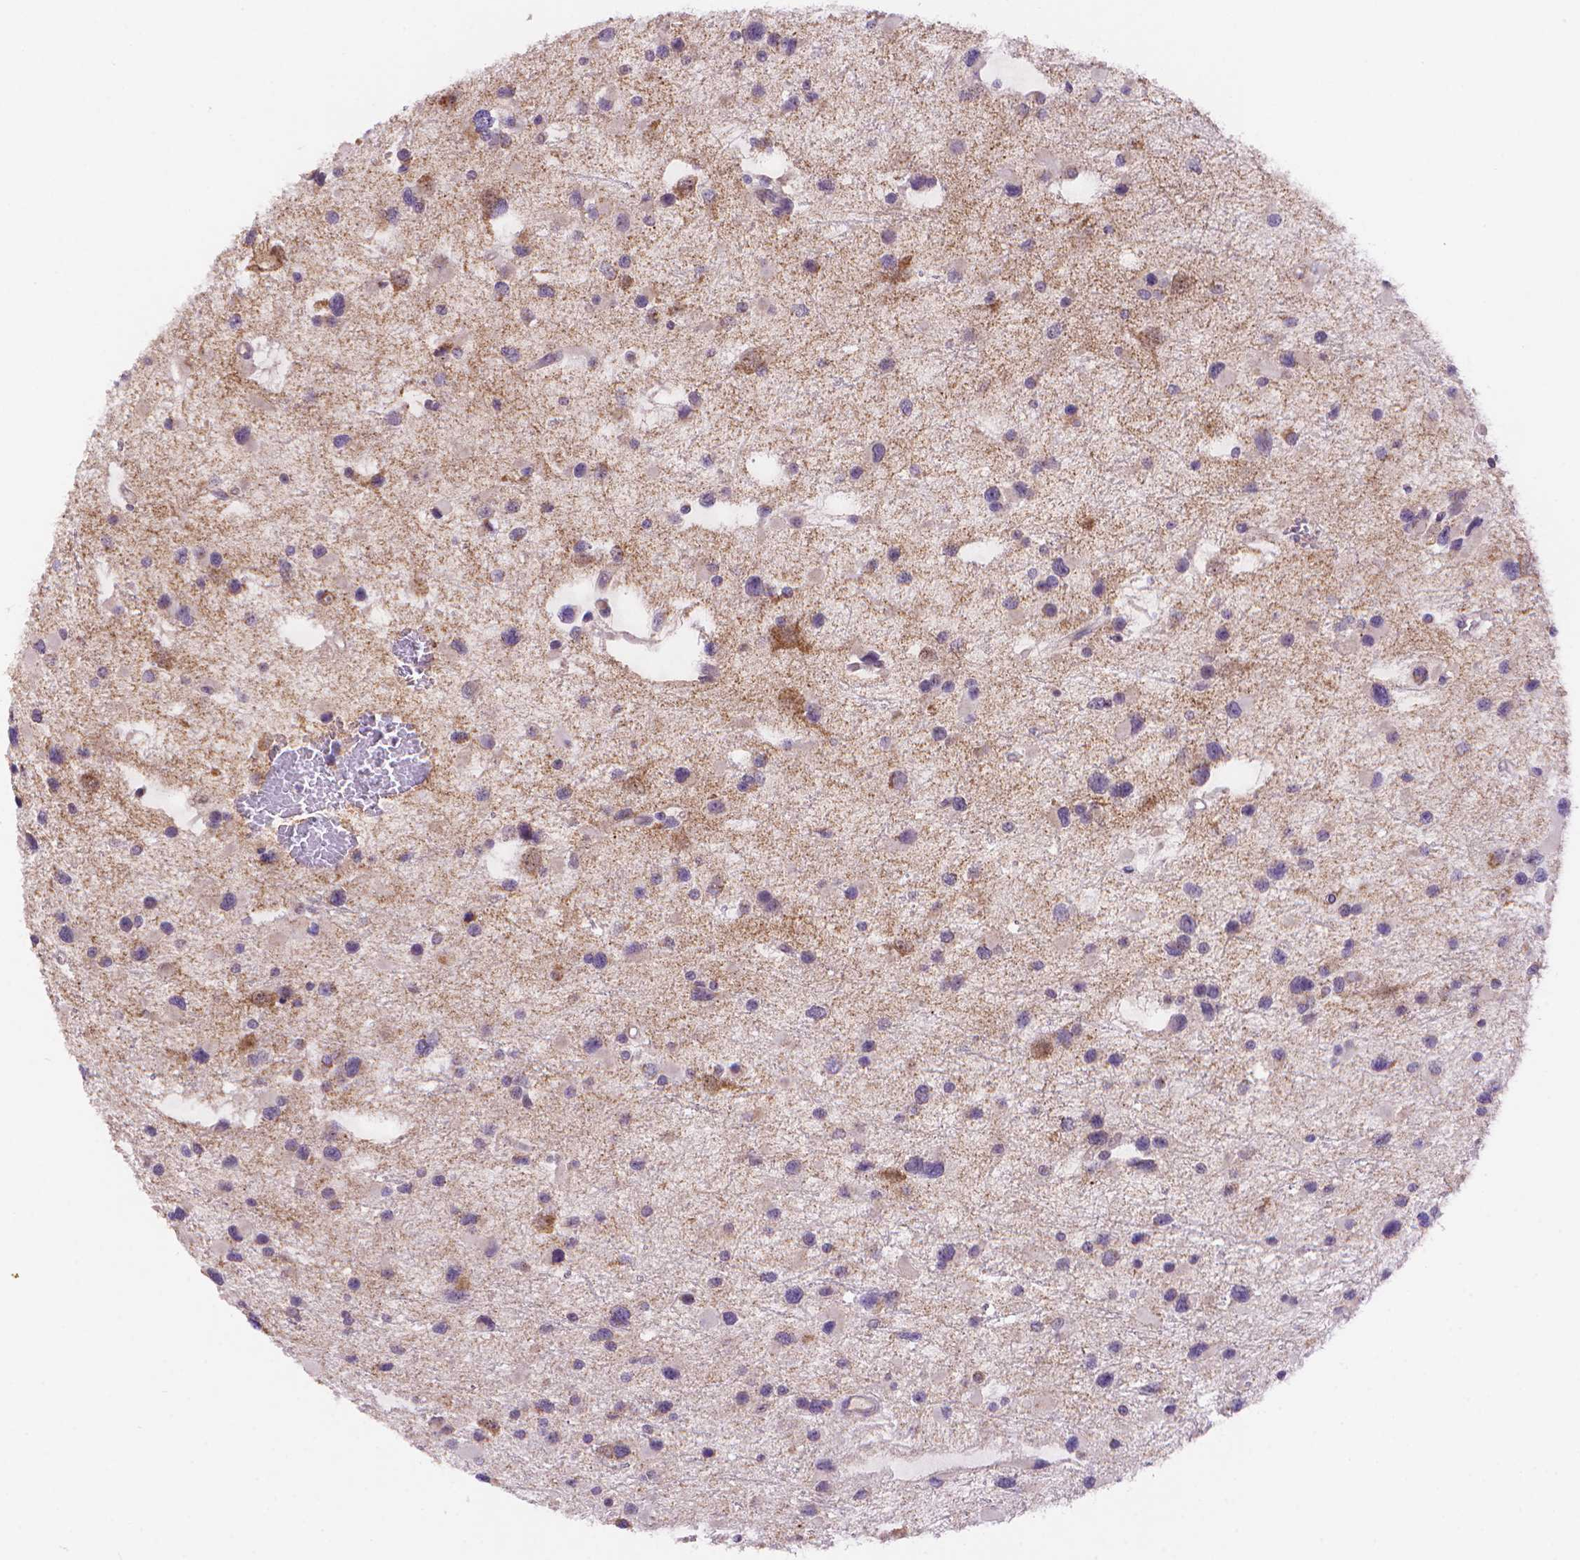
{"staining": {"intensity": "moderate", "quantity": "<25%", "location": "cytoplasmic/membranous"}, "tissue": "glioma", "cell_type": "Tumor cells", "image_type": "cancer", "snomed": [{"axis": "morphology", "description": "Glioma, malignant, Low grade"}, {"axis": "topography", "description": "Brain"}], "caption": "Immunohistochemical staining of human glioma demonstrates low levels of moderate cytoplasmic/membranous protein positivity in approximately <25% of tumor cells.", "gene": "CYYR1", "patient": {"sex": "female", "age": 32}}